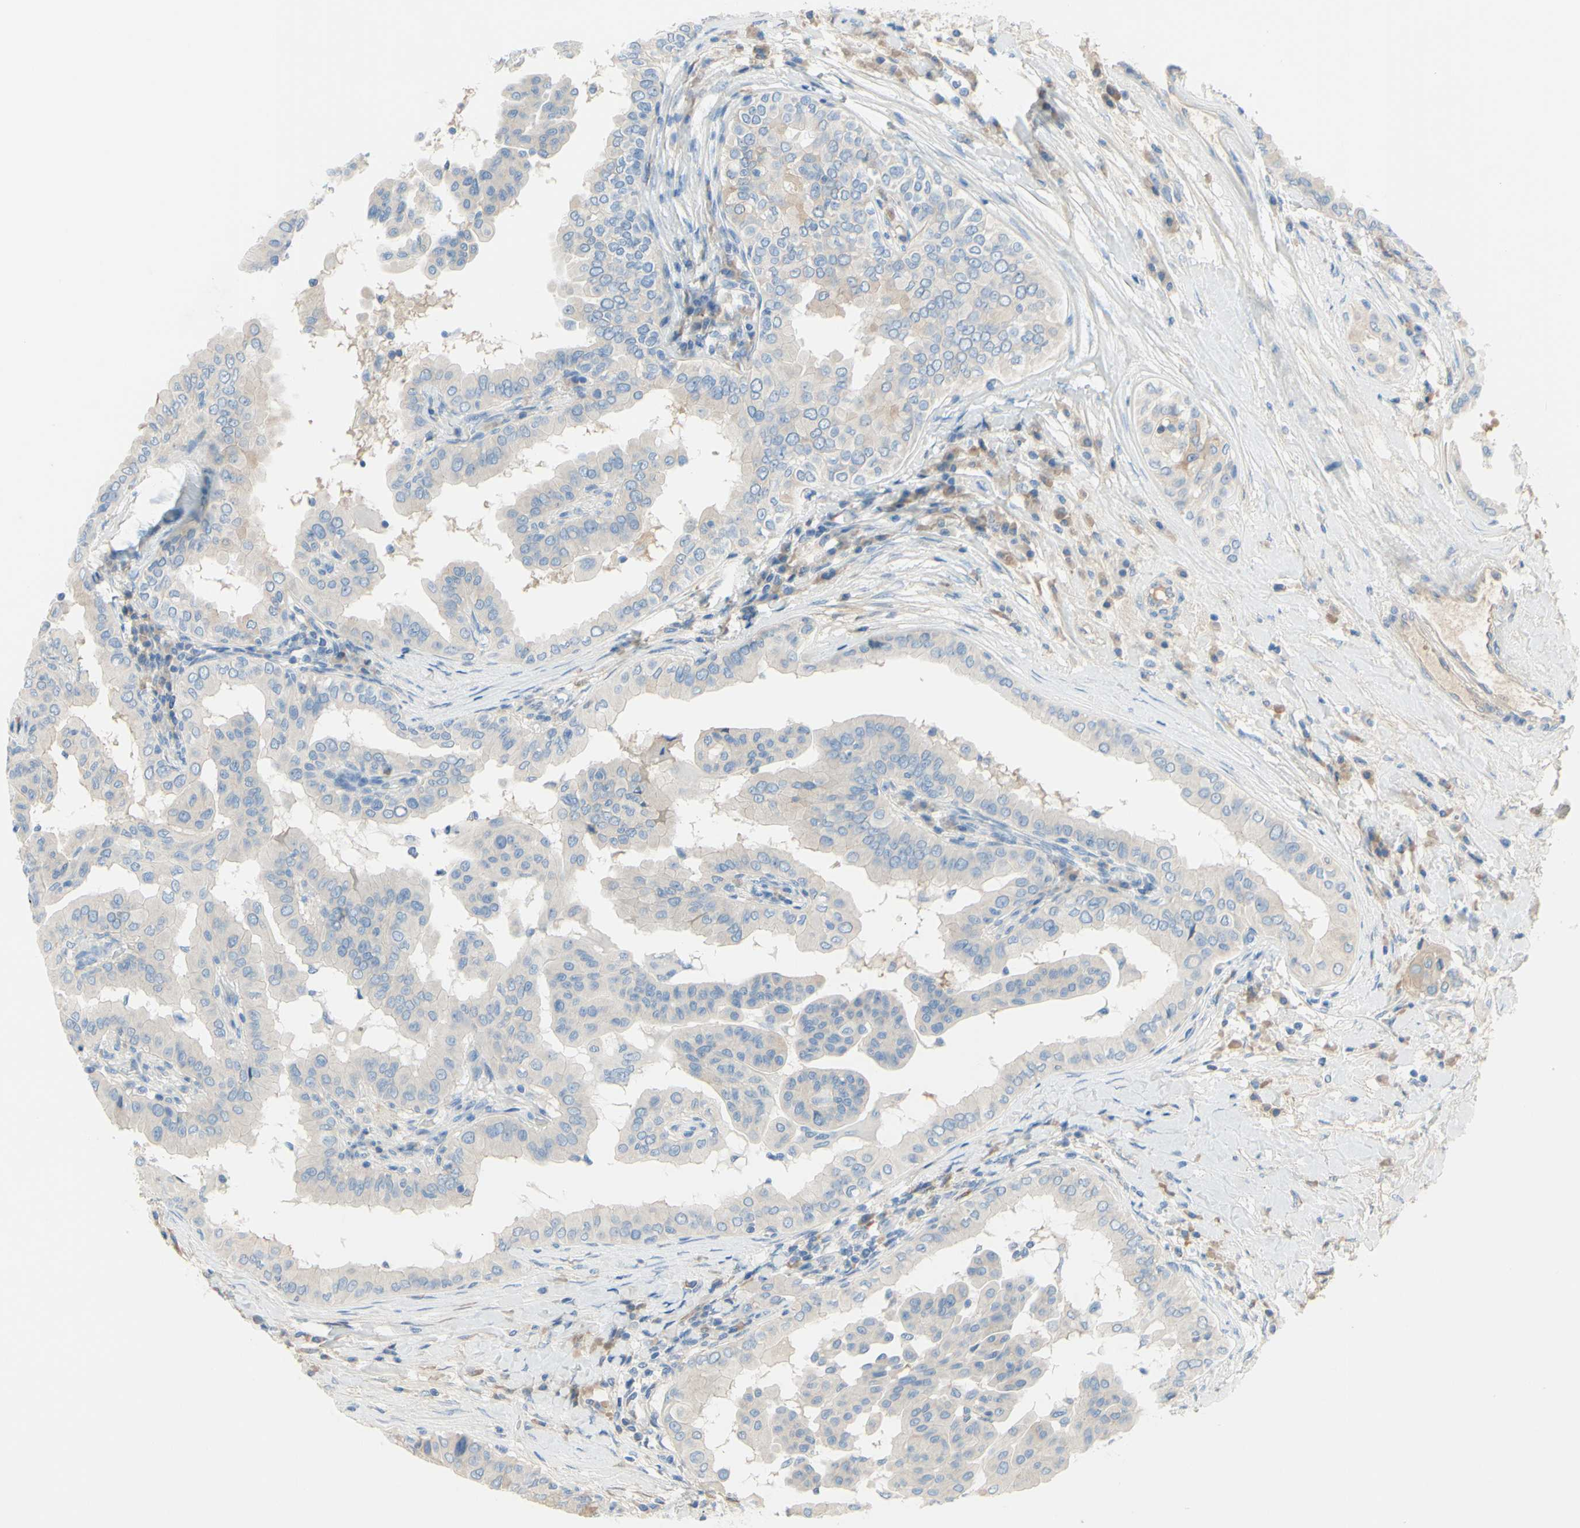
{"staining": {"intensity": "weak", "quantity": "<25%", "location": "cytoplasmic/membranous"}, "tissue": "thyroid cancer", "cell_type": "Tumor cells", "image_type": "cancer", "snomed": [{"axis": "morphology", "description": "Papillary adenocarcinoma, NOS"}, {"axis": "topography", "description": "Thyroid gland"}], "caption": "Immunohistochemical staining of thyroid cancer (papillary adenocarcinoma) reveals no significant staining in tumor cells.", "gene": "FDFT1", "patient": {"sex": "male", "age": 33}}